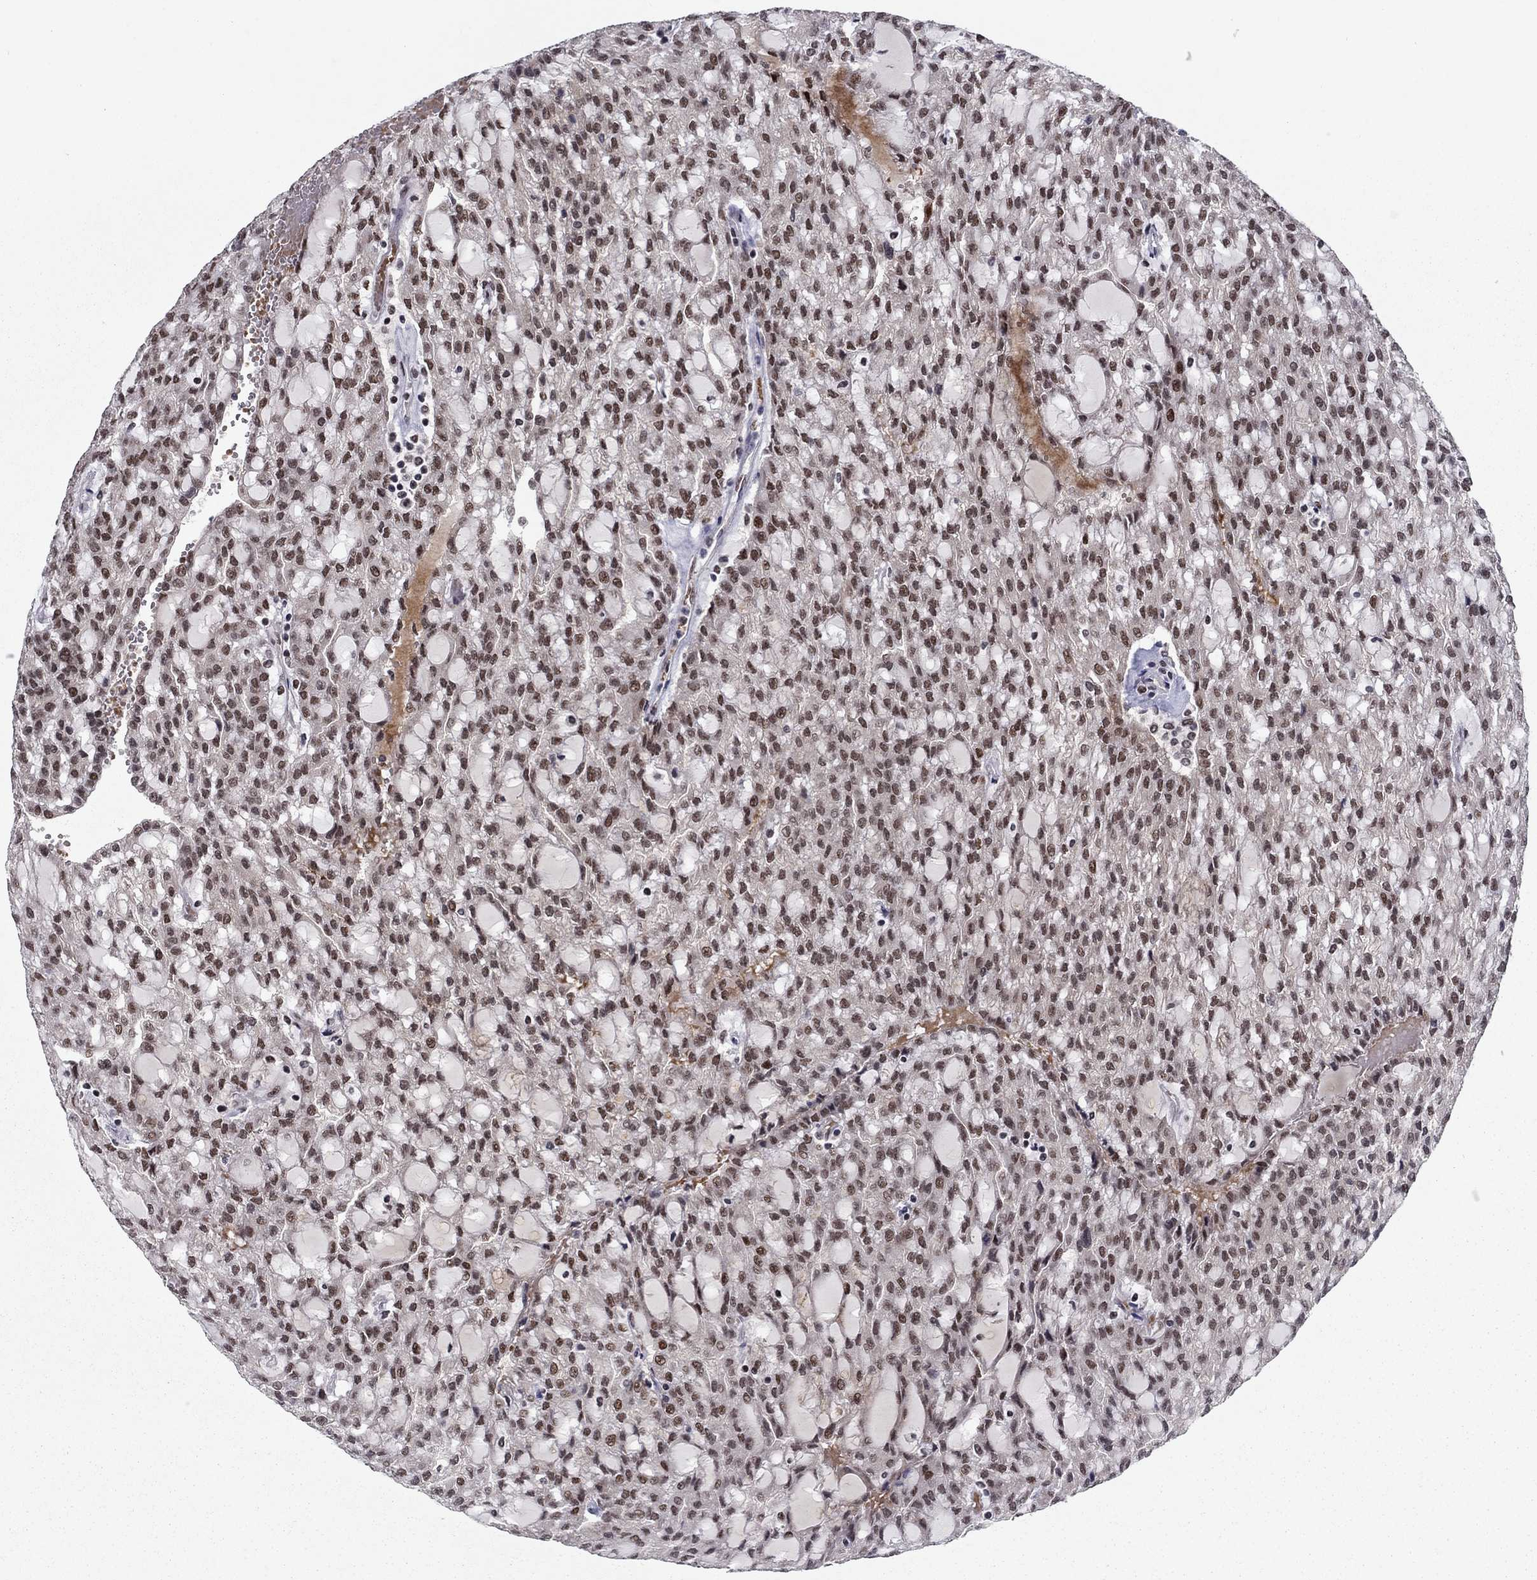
{"staining": {"intensity": "strong", "quantity": "25%-75%", "location": "nuclear"}, "tissue": "renal cancer", "cell_type": "Tumor cells", "image_type": "cancer", "snomed": [{"axis": "morphology", "description": "Adenocarcinoma, NOS"}, {"axis": "topography", "description": "Kidney"}], "caption": "A micrograph showing strong nuclear expression in approximately 25%-75% of tumor cells in renal cancer (adenocarcinoma), as visualized by brown immunohistochemical staining.", "gene": "USP54", "patient": {"sex": "male", "age": 63}}